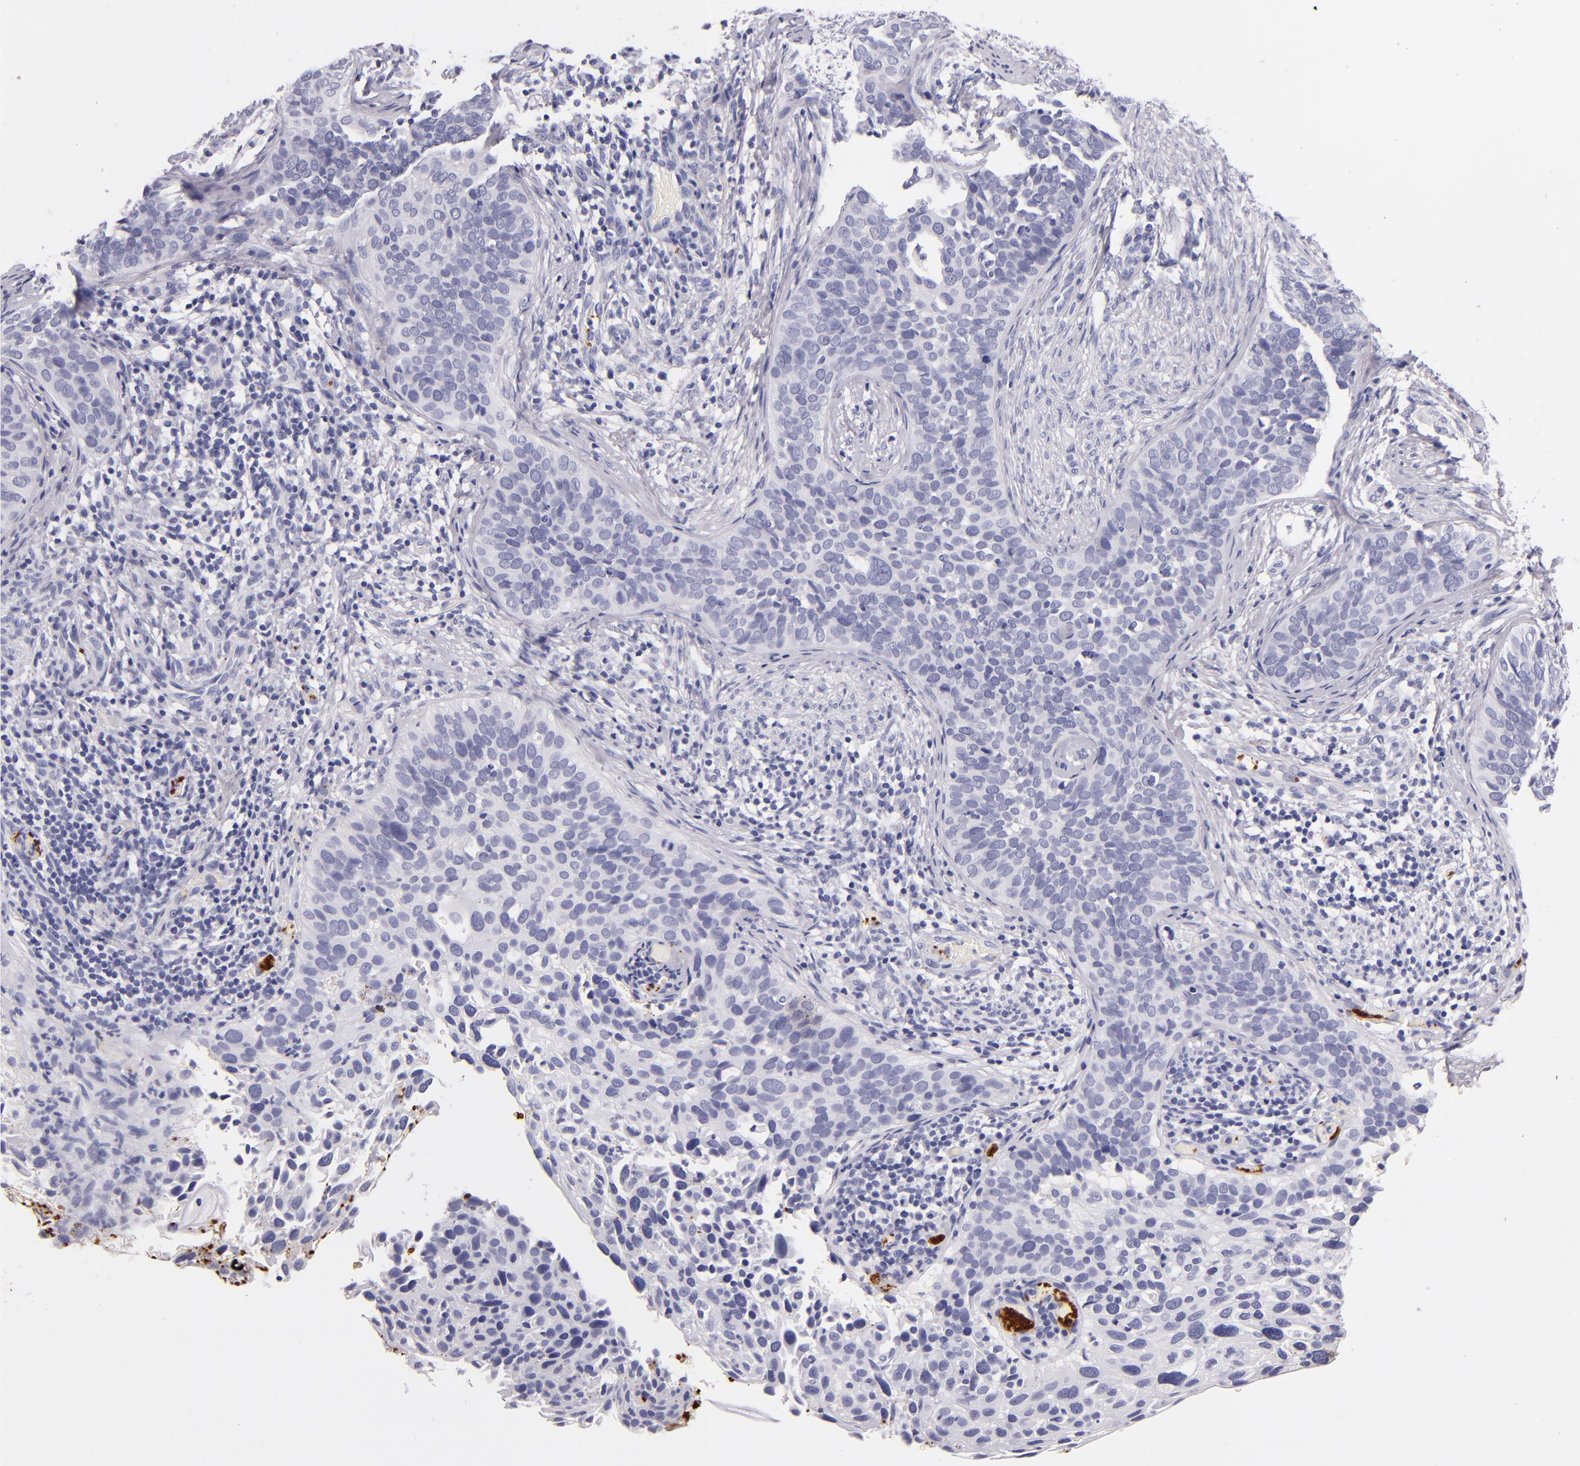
{"staining": {"intensity": "negative", "quantity": "none", "location": "none"}, "tissue": "cervical cancer", "cell_type": "Tumor cells", "image_type": "cancer", "snomed": [{"axis": "morphology", "description": "Squamous cell carcinoma, NOS"}, {"axis": "topography", "description": "Cervix"}], "caption": "The histopathology image demonstrates no significant staining in tumor cells of cervical squamous cell carcinoma.", "gene": "GP1BA", "patient": {"sex": "female", "age": 31}}